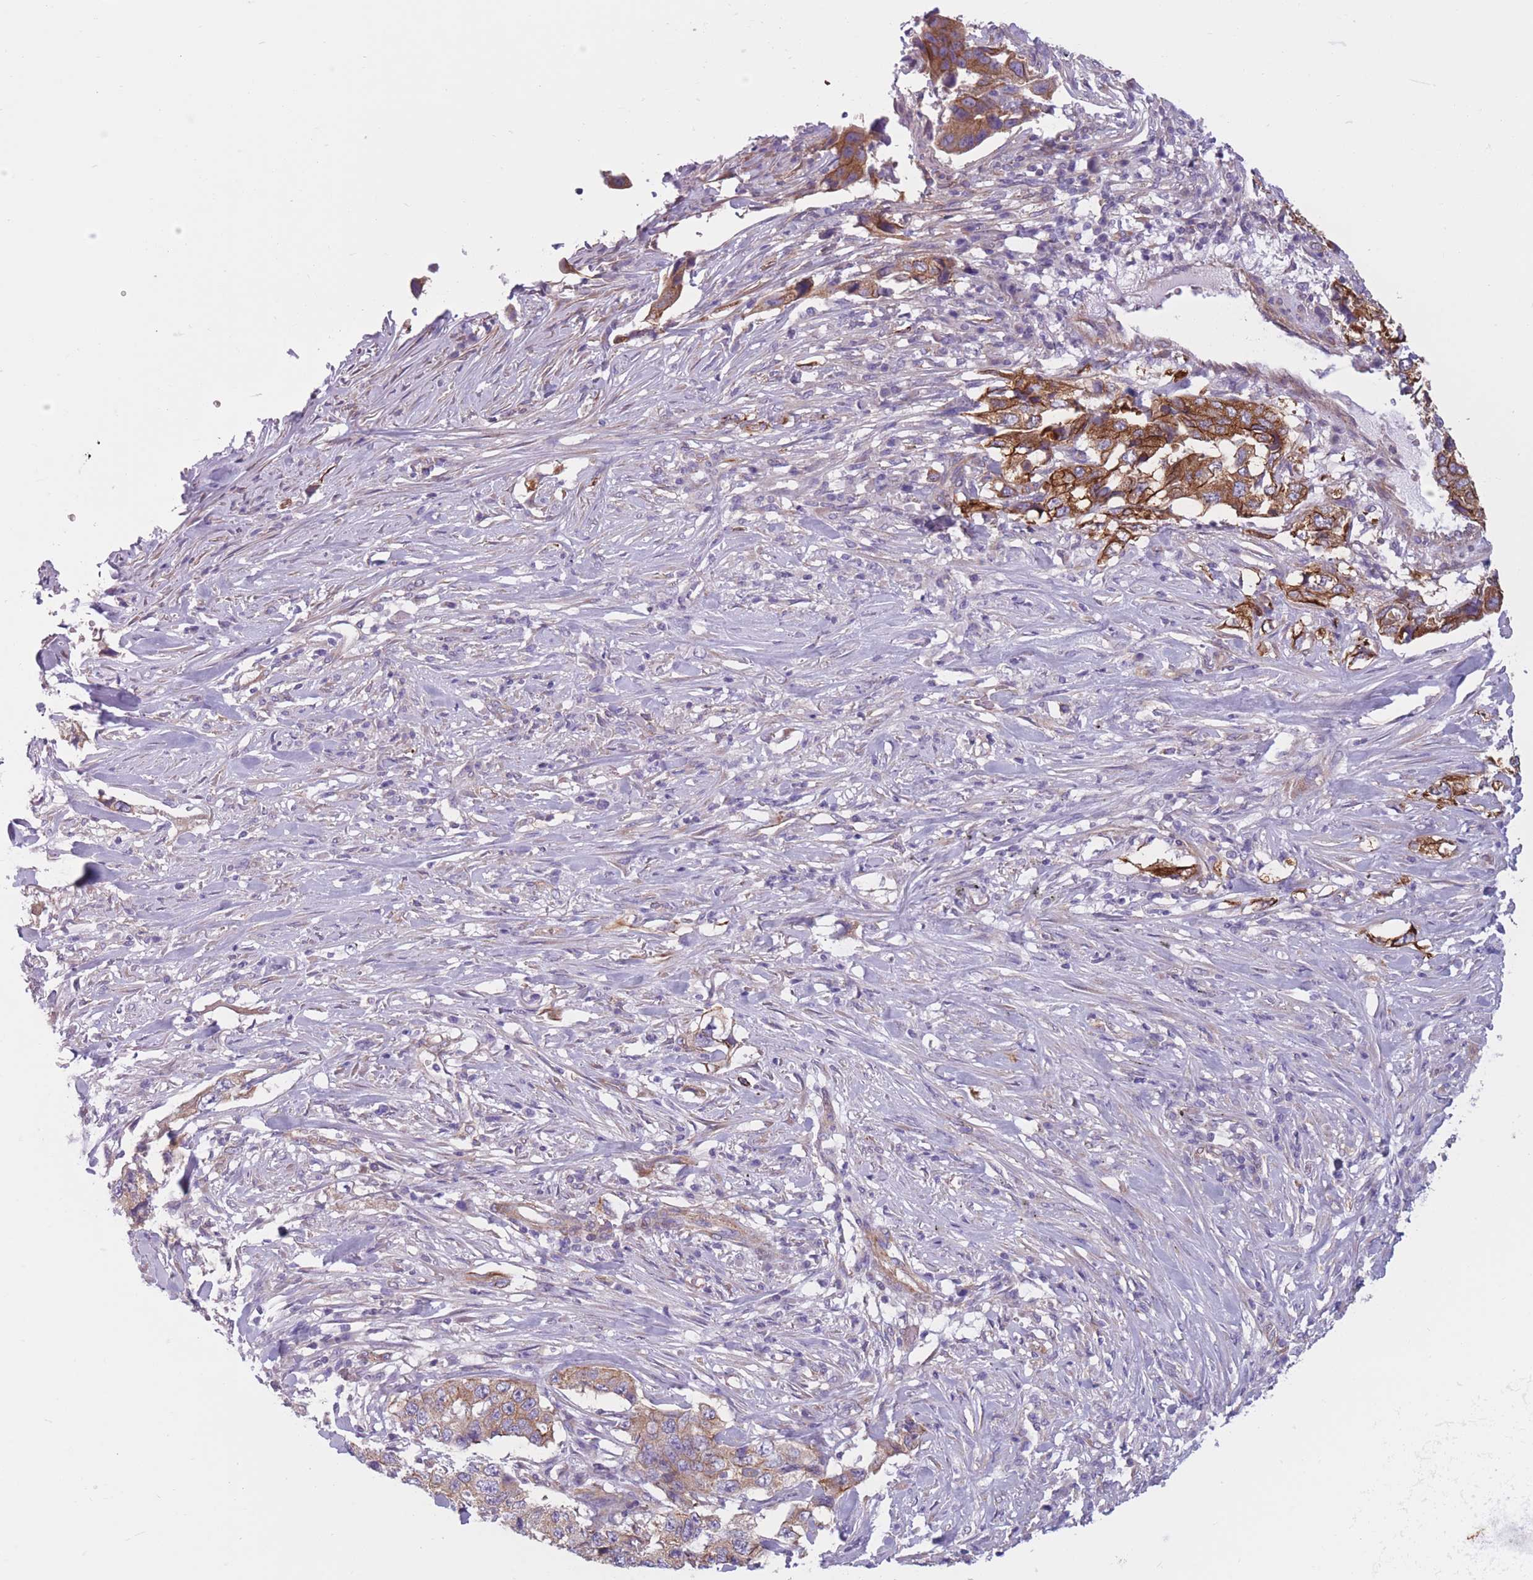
{"staining": {"intensity": "moderate", "quantity": "25%-75%", "location": "cytoplasmic/membranous"}, "tissue": "lung cancer", "cell_type": "Tumor cells", "image_type": "cancer", "snomed": [{"axis": "morphology", "description": "Adenocarcinoma, NOS"}, {"axis": "topography", "description": "Lung"}], "caption": "Immunohistochemistry (IHC) micrograph of human lung cancer stained for a protein (brown), which exhibits medium levels of moderate cytoplasmic/membranous positivity in approximately 25%-75% of tumor cells.", "gene": "SERPINB3", "patient": {"sex": "female", "age": 51}}